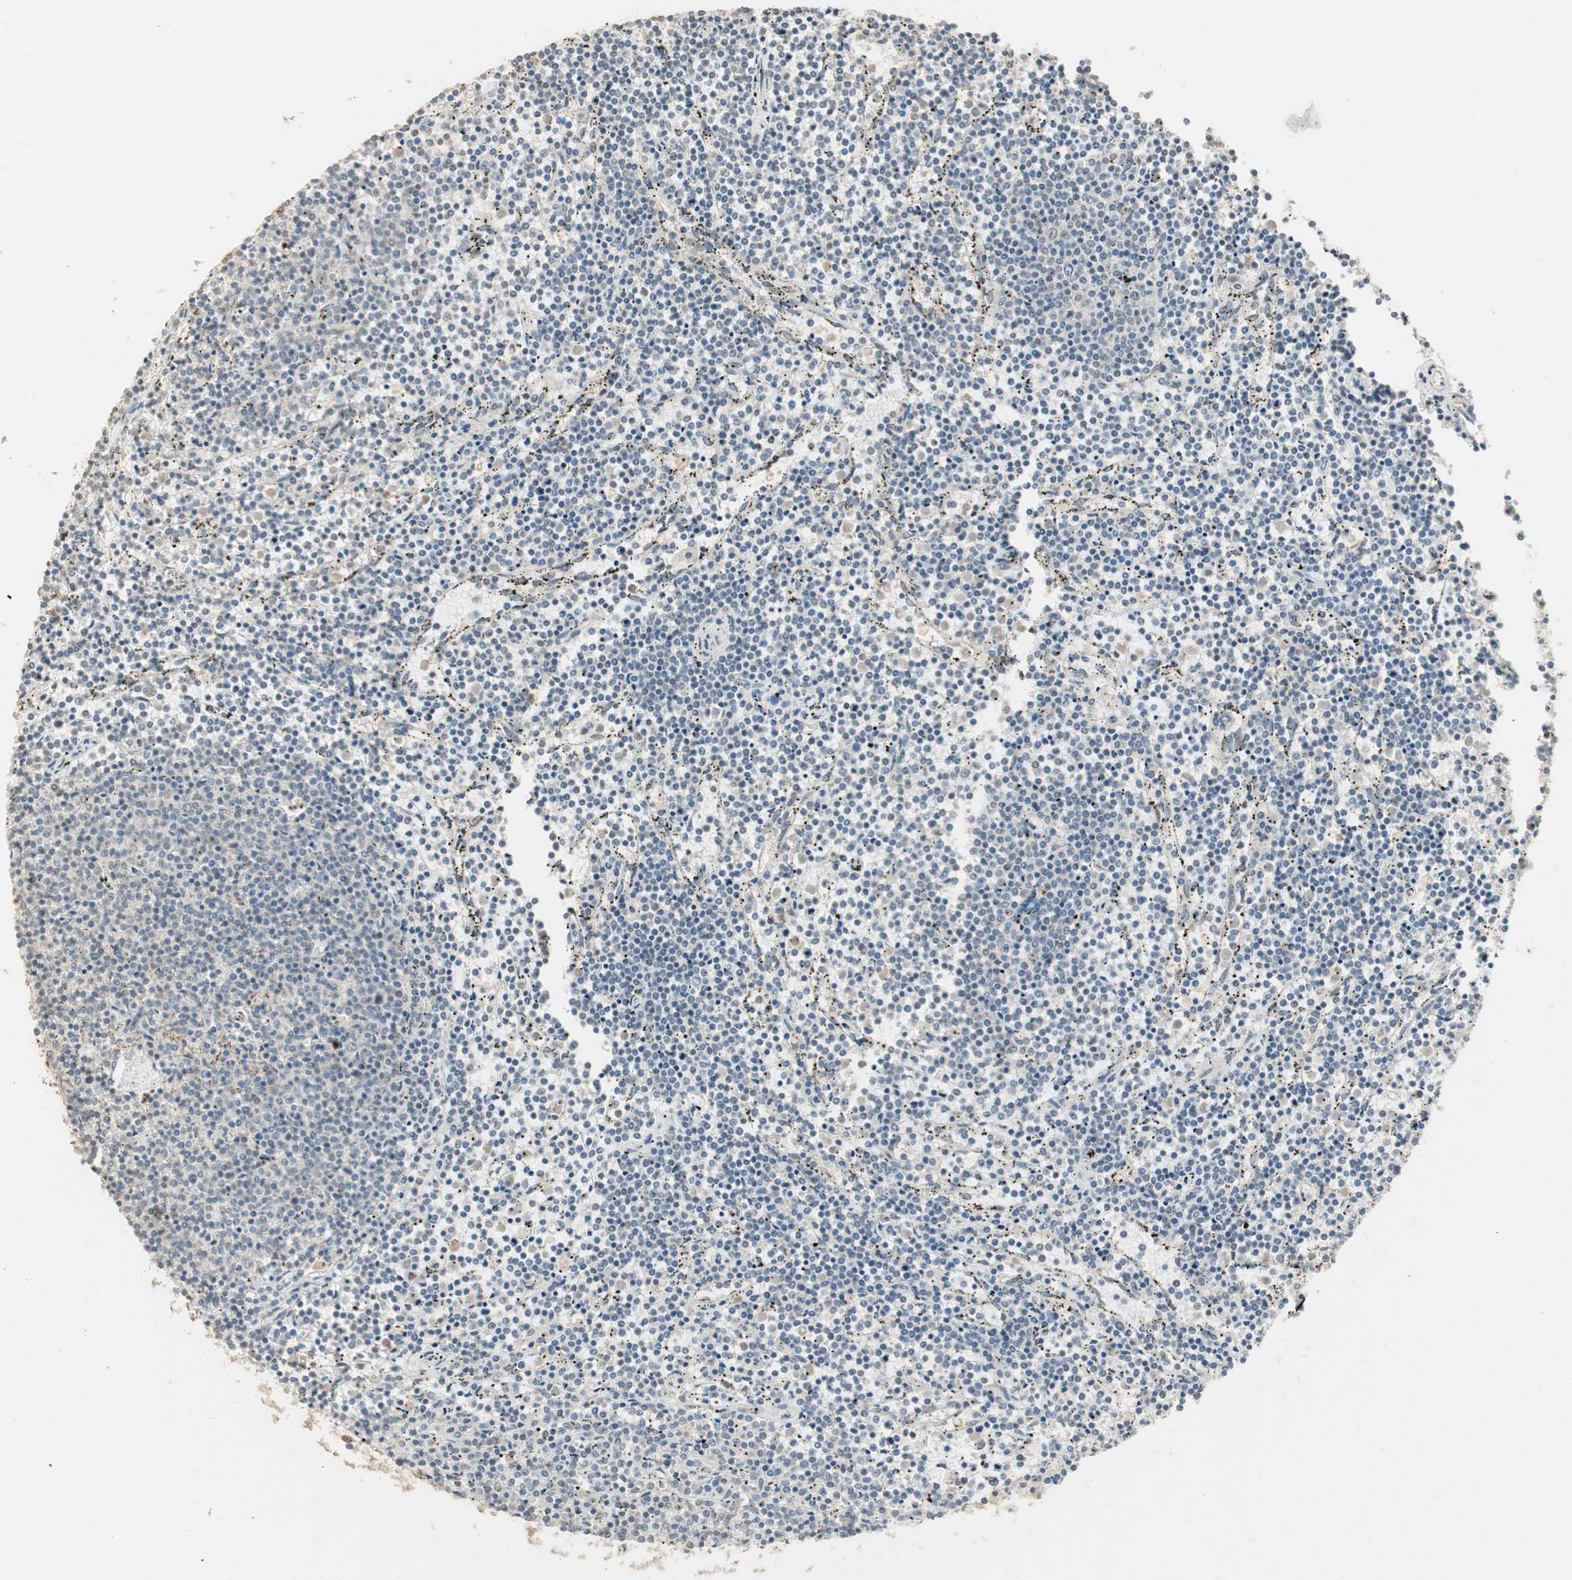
{"staining": {"intensity": "negative", "quantity": "none", "location": "none"}, "tissue": "lymphoma", "cell_type": "Tumor cells", "image_type": "cancer", "snomed": [{"axis": "morphology", "description": "Malignant lymphoma, non-Hodgkin's type, Low grade"}, {"axis": "topography", "description": "Spleen"}], "caption": "Tumor cells show no significant expression in lymphoma.", "gene": "ETV4", "patient": {"sex": "female", "age": 50}}